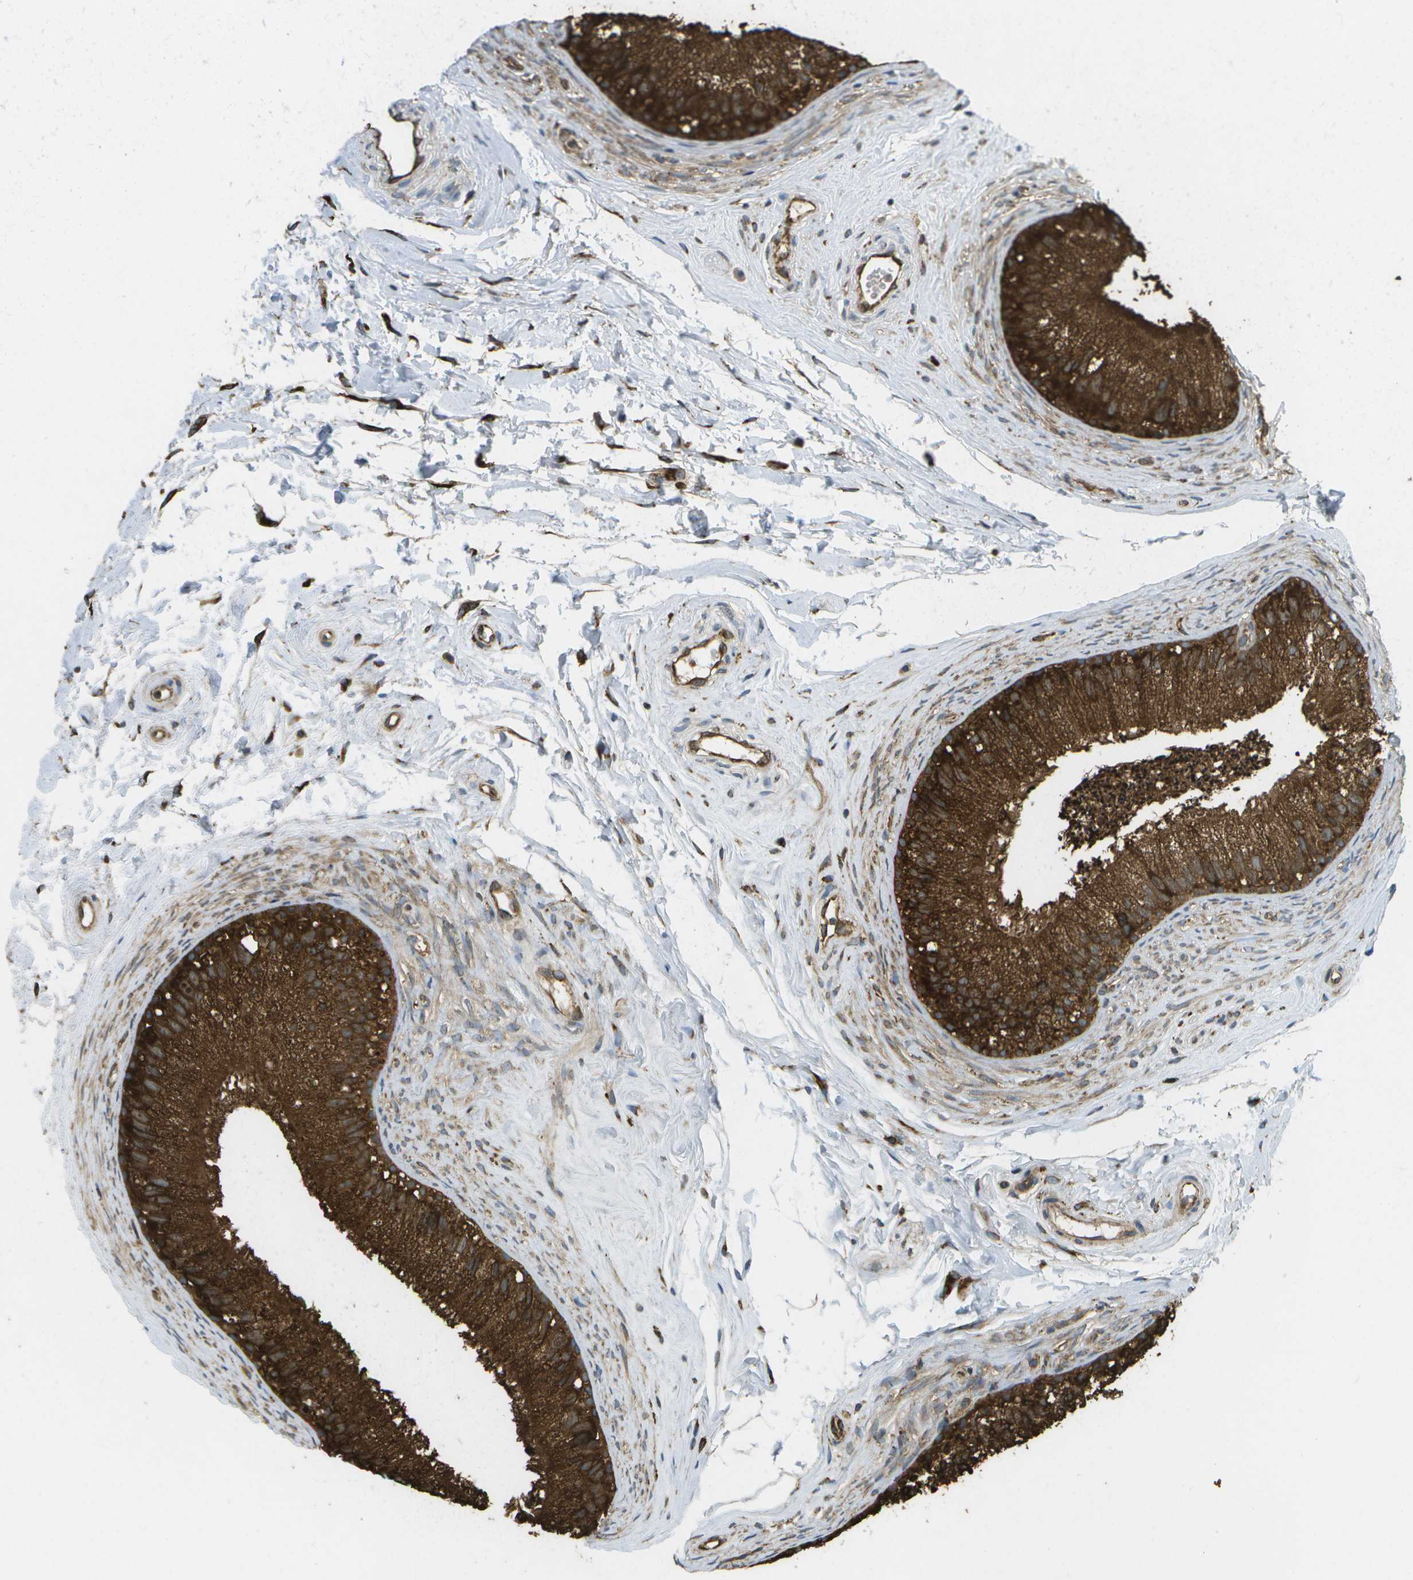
{"staining": {"intensity": "strong", "quantity": ">75%", "location": "cytoplasmic/membranous"}, "tissue": "epididymis", "cell_type": "Glandular cells", "image_type": "normal", "snomed": [{"axis": "morphology", "description": "Normal tissue, NOS"}, {"axis": "topography", "description": "Epididymis"}], "caption": "Immunohistochemical staining of unremarkable human epididymis reveals high levels of strong cytoplasmic/membranous positivity in approximately >75% of glandular cells.", "gene": "PDIA4", "patient": {"sex": "male", "age": 56}}